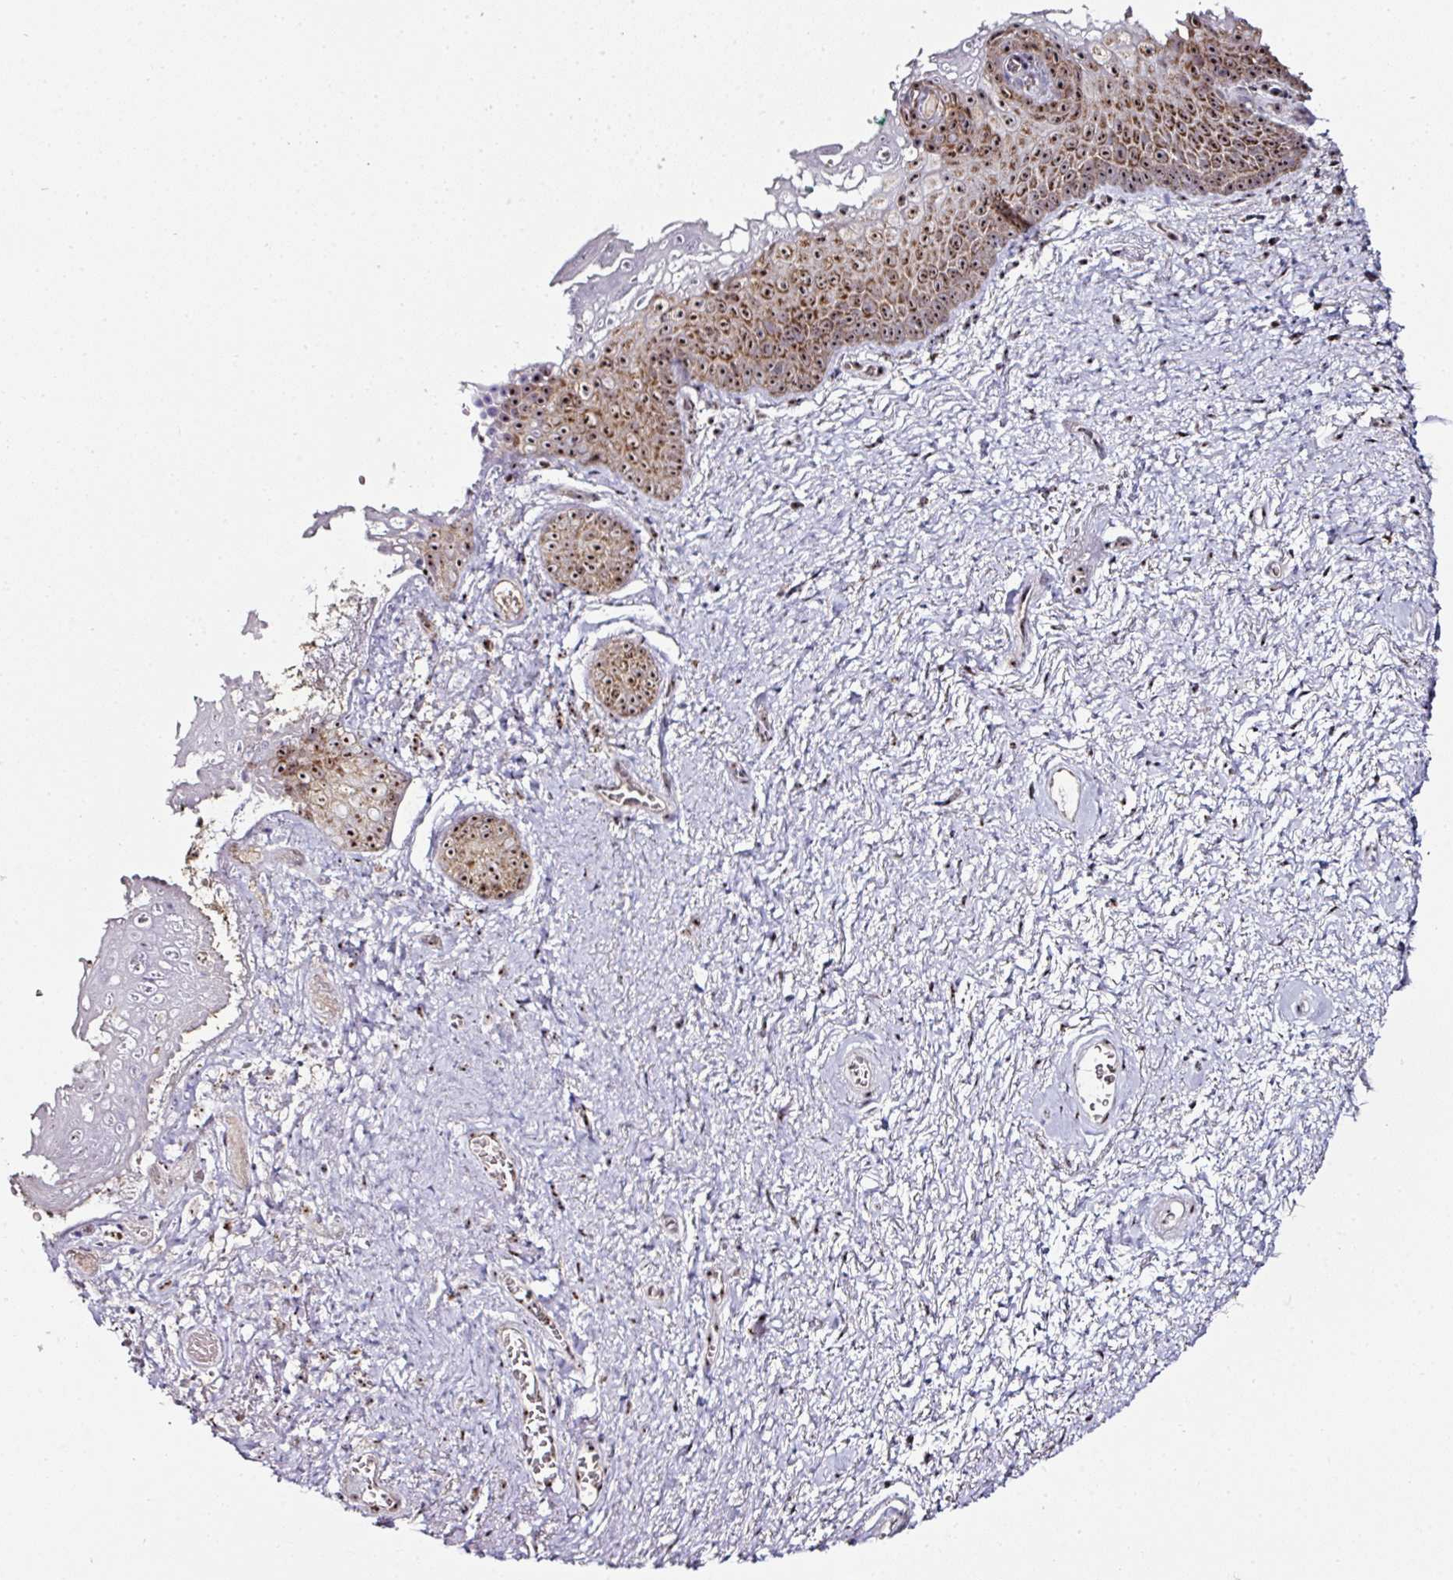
{"staining": {"intensity": "moderate", "quantity": ">75%", "location": "cytoplasmic/membranous,nuclear"}, "tissue": "vagina", "cell_type": "Squamous epithelial cells", "image_type": "normal", "snomed": [{"axis": "morphology", "description": "Normal tissue, NOS"}, {"axis": "topography", "description": "Vulva"}, {"axis": "topography", "description": "Vagina"}, {"axis": "topography", "description": "Peripheral nerve tissue"}], "caption": "This photomicrograph displays immunohistochemistry staining of unremarkable vagina, with medium moderate cytoplasmic/membranous,nuclear staining in about >75% of squamous epithelial cells.", "gene": "NACC2", "patient": {"sex": "female", "age": 66}}